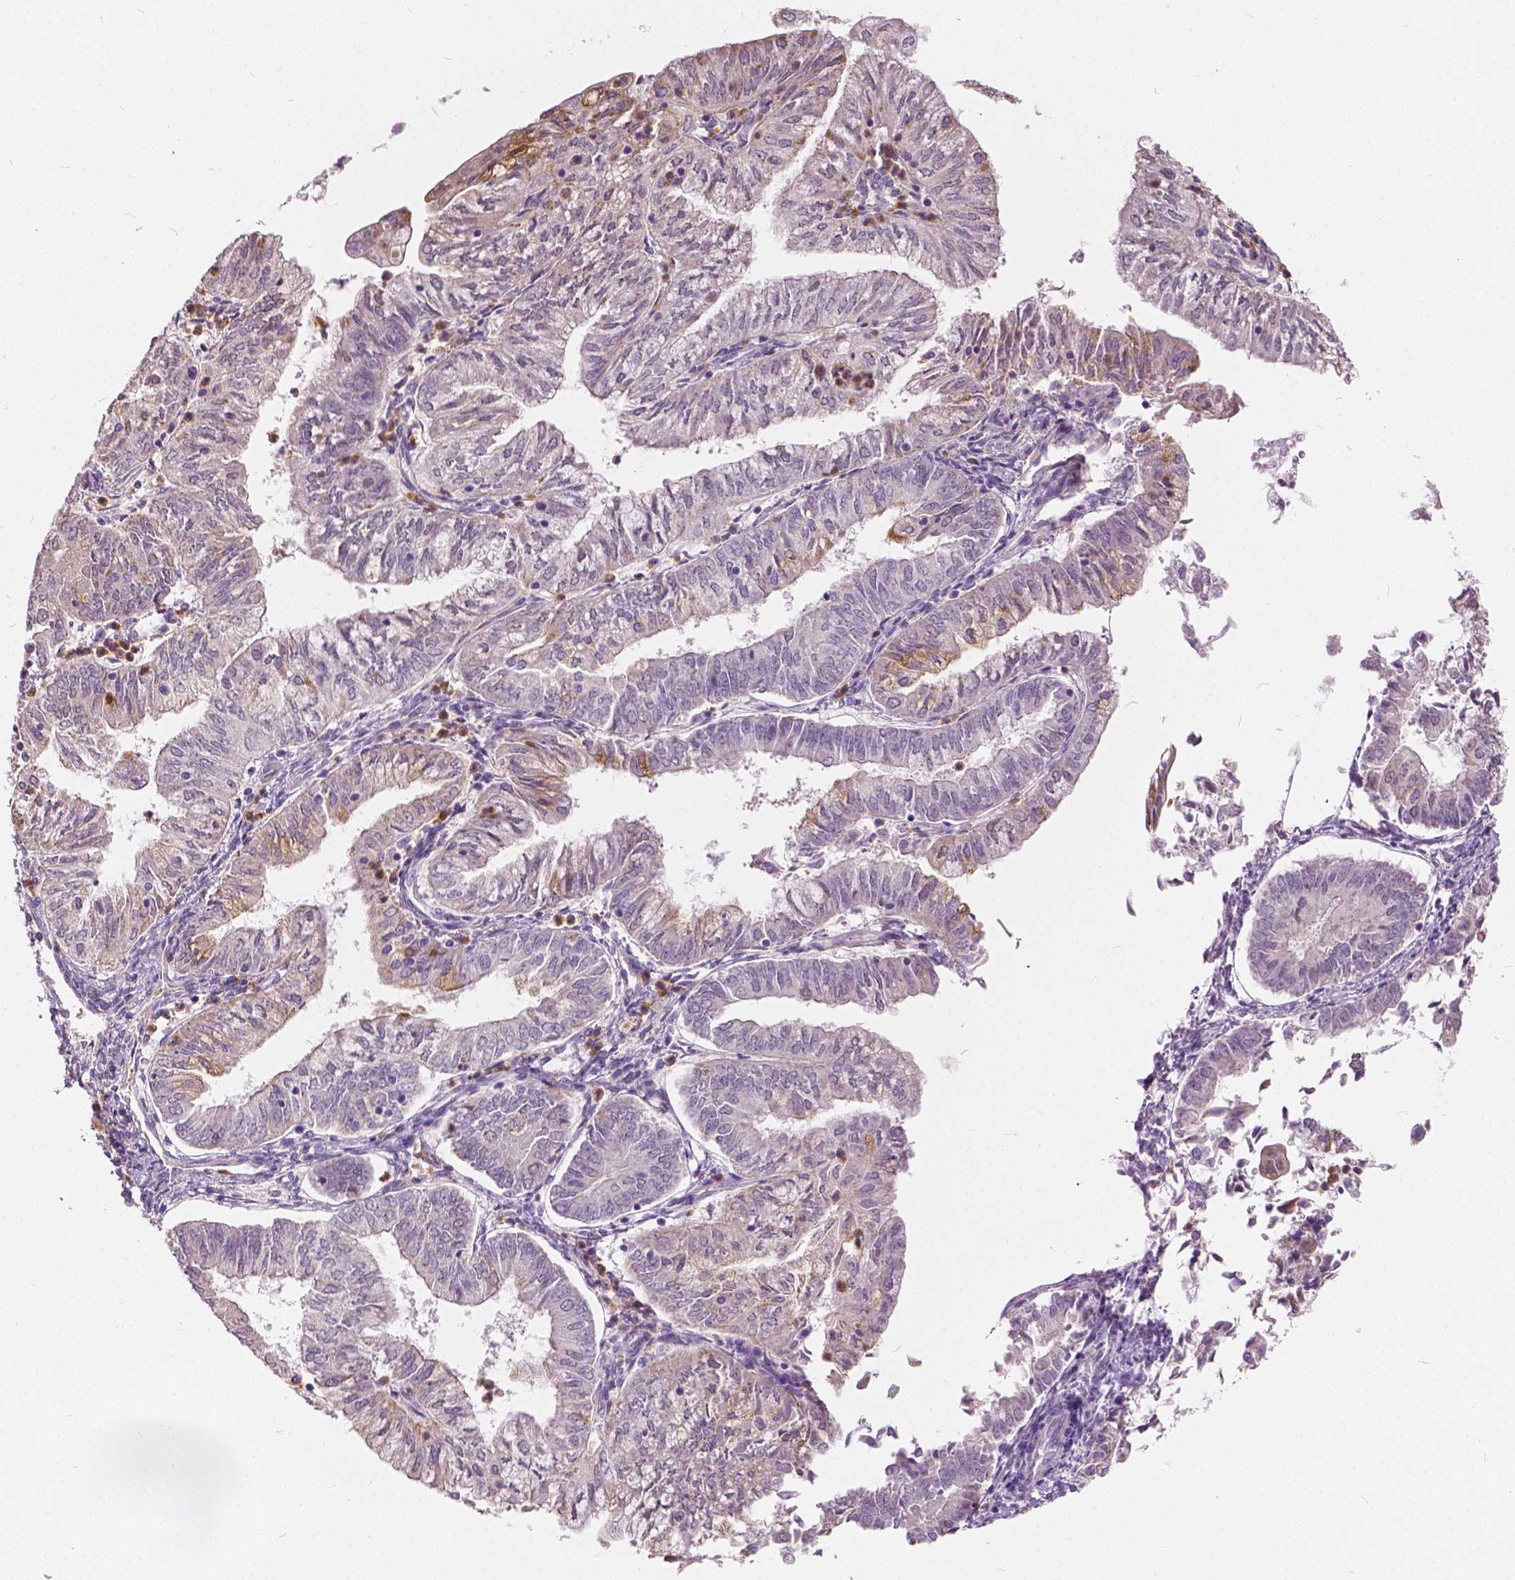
{"staining": {"intensity": "moderate", "quantity": "<25%", "location": "cytoplasmic/membranous"}, "tissue": "endometrial cancer", "cell_type": "Tumor cells", "image_type": "cancer", "snomed": [{"axis": "morphology", "description": "Adenocarcinoma, NOS"}, {"axis": "topography", "description": "Endometrium"}], "caption": "Immunohistochemical staining of endometrial cancer demonstrates moderate cytoplasmic/membranous protein positivity in approximately <25% of tumor cells.", "gene": "DLX6", "patient": {"sex": "female", "age": 55}}